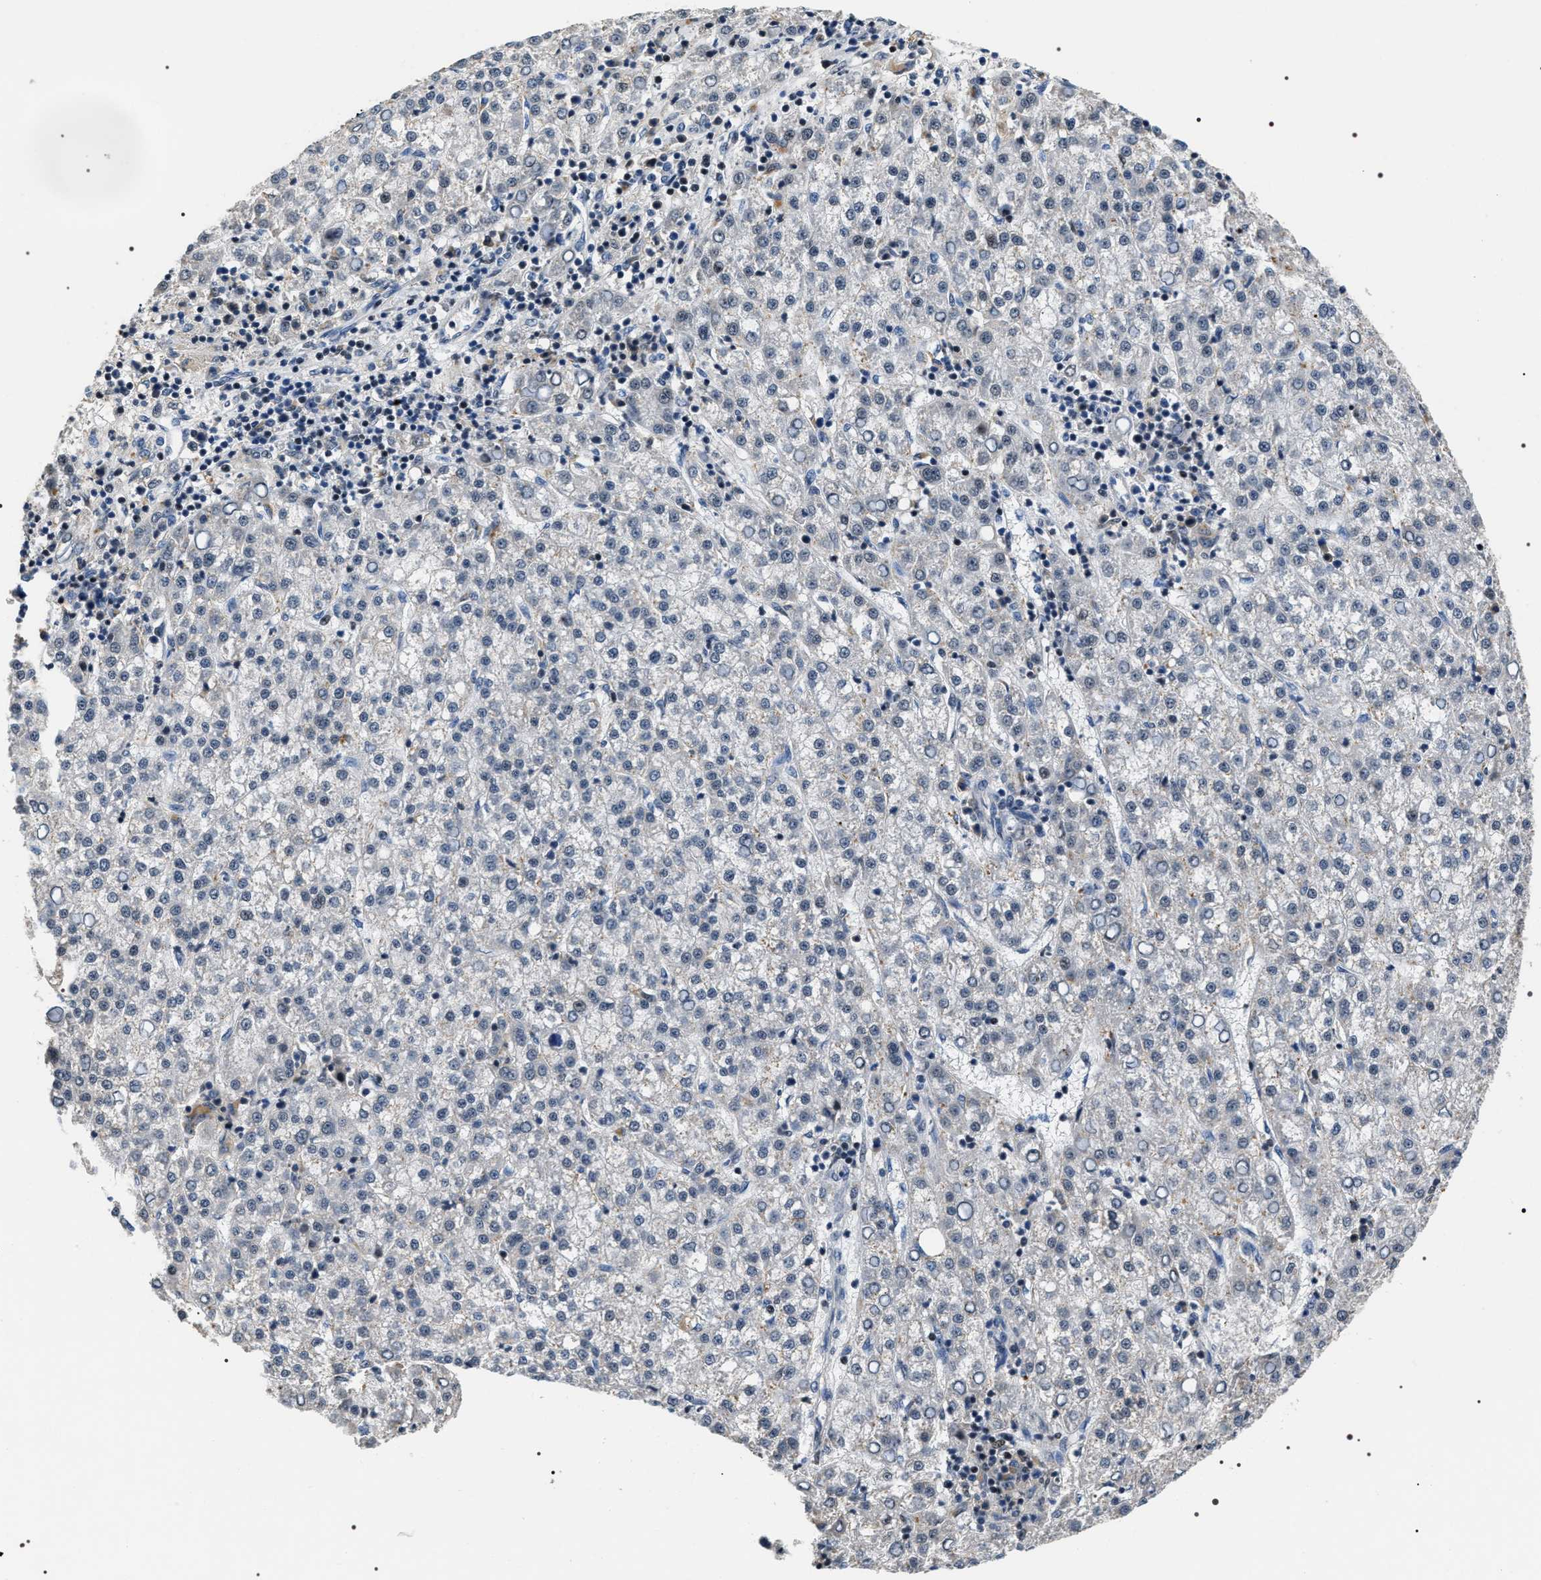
{"staining": {"intensity": "negative", "quantity": "none", "location": "none"}, "tissue": "liver cancer", "cell_type": "Tumor cells", "image_type": "cancer", "snomed": [{"axis": "morphology", "description": "Carcinoma, Hepatocellular, NOS"}, {"axis": "topography", "description": "Liver"}], "caption": "High magnification brightfield microscopy of liver cancer (hepatocellular carcinoma) stained with DAB (brown) and counterstained with hematoxylin (blue): tumor cells show no significant expression.", "gene": "C7orf25", "patient": {"sex": "female", "age": 58}}